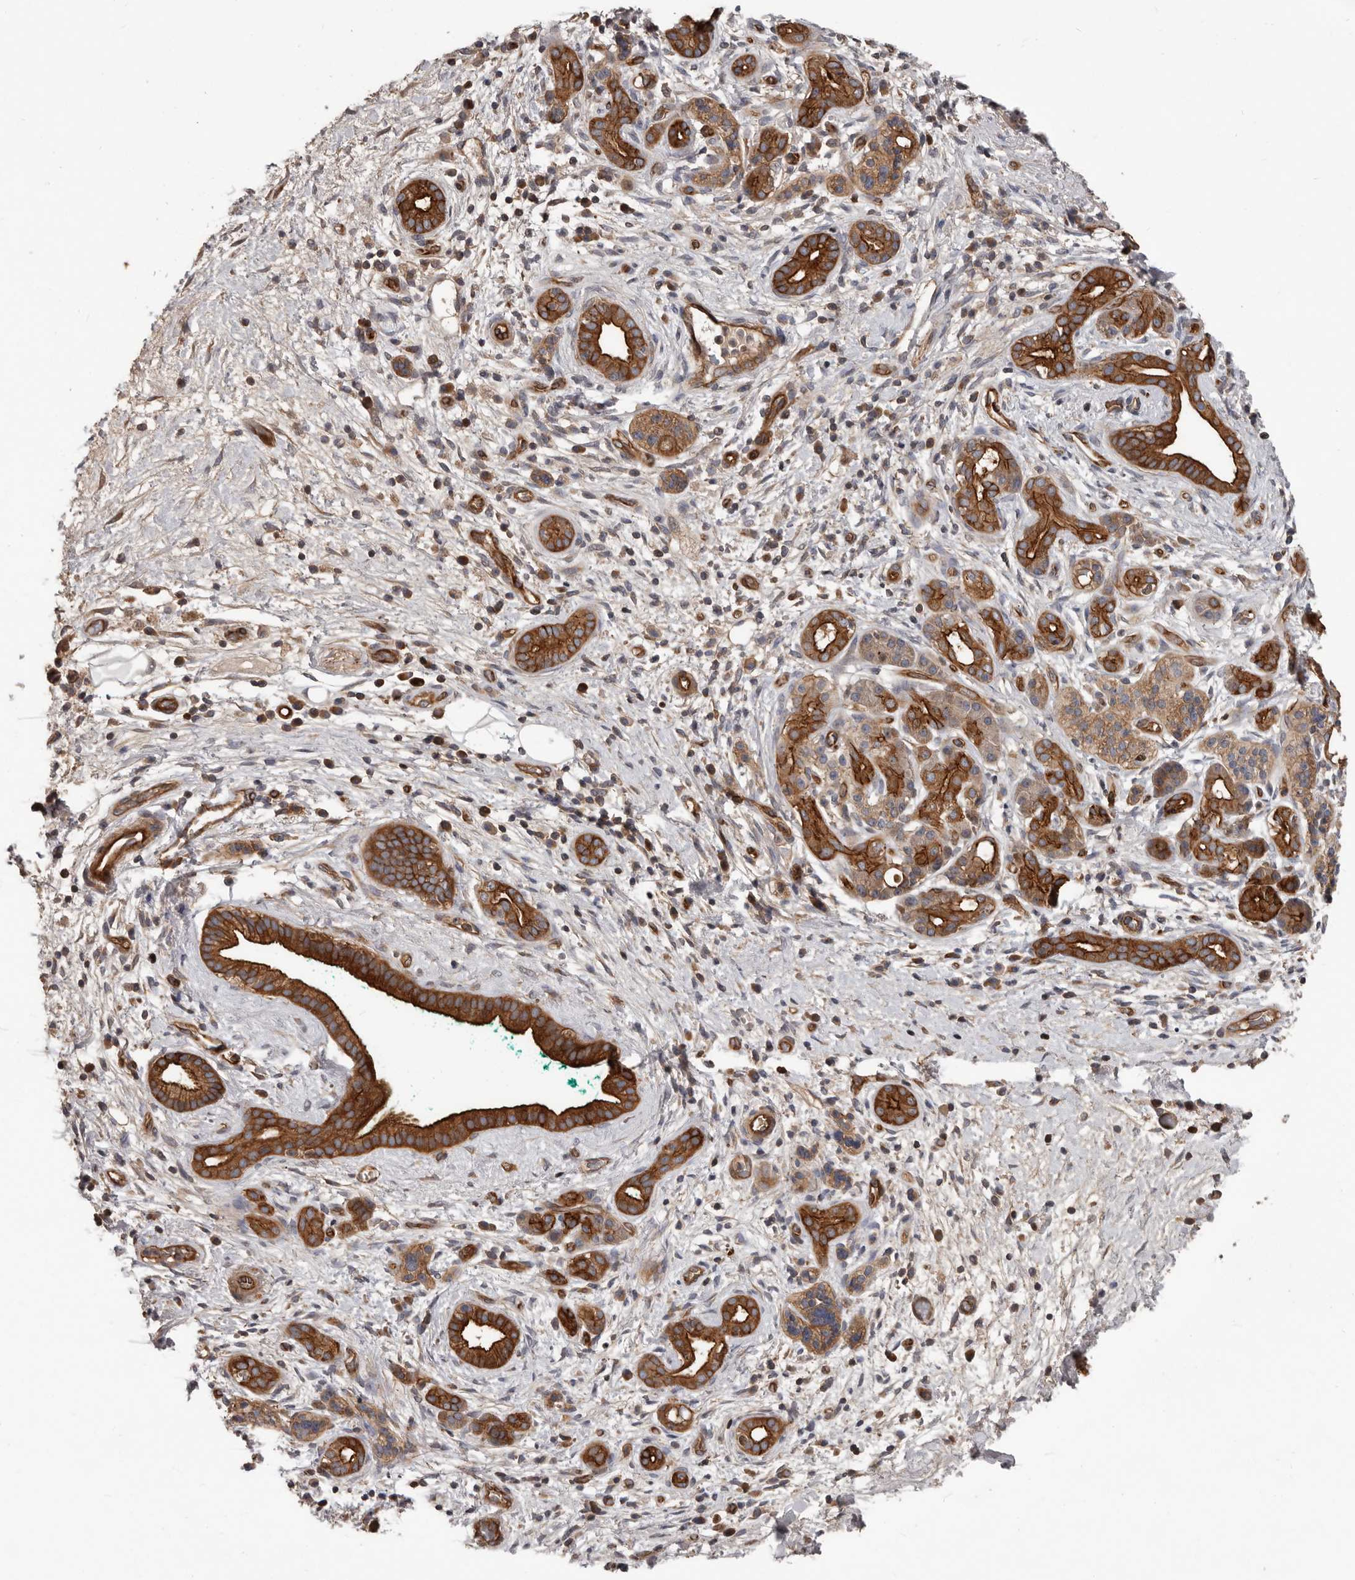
{"staining": {"intensity": "strong", "quantity": ">75%", "location": "cytoplasmic/membranous"}, "tissue": "pancreatic cancer", "cell_type": "Tumor cells", "image_type": "cancer", "snomed": [{"axis": "morphology", "description": "Adenocarcinoma, NOS"}, {"axis": "topography", "description": "Pancreas"}], "caption": "DAB immunohistochemical staining of human adenocarcinoma (pancreatic) demonstrates strong cytoplasmic/membranous protein expression in about >75% of tumor cells.", "gene": "PNRC2", "patient": {"sex": "male", "age": 78}}